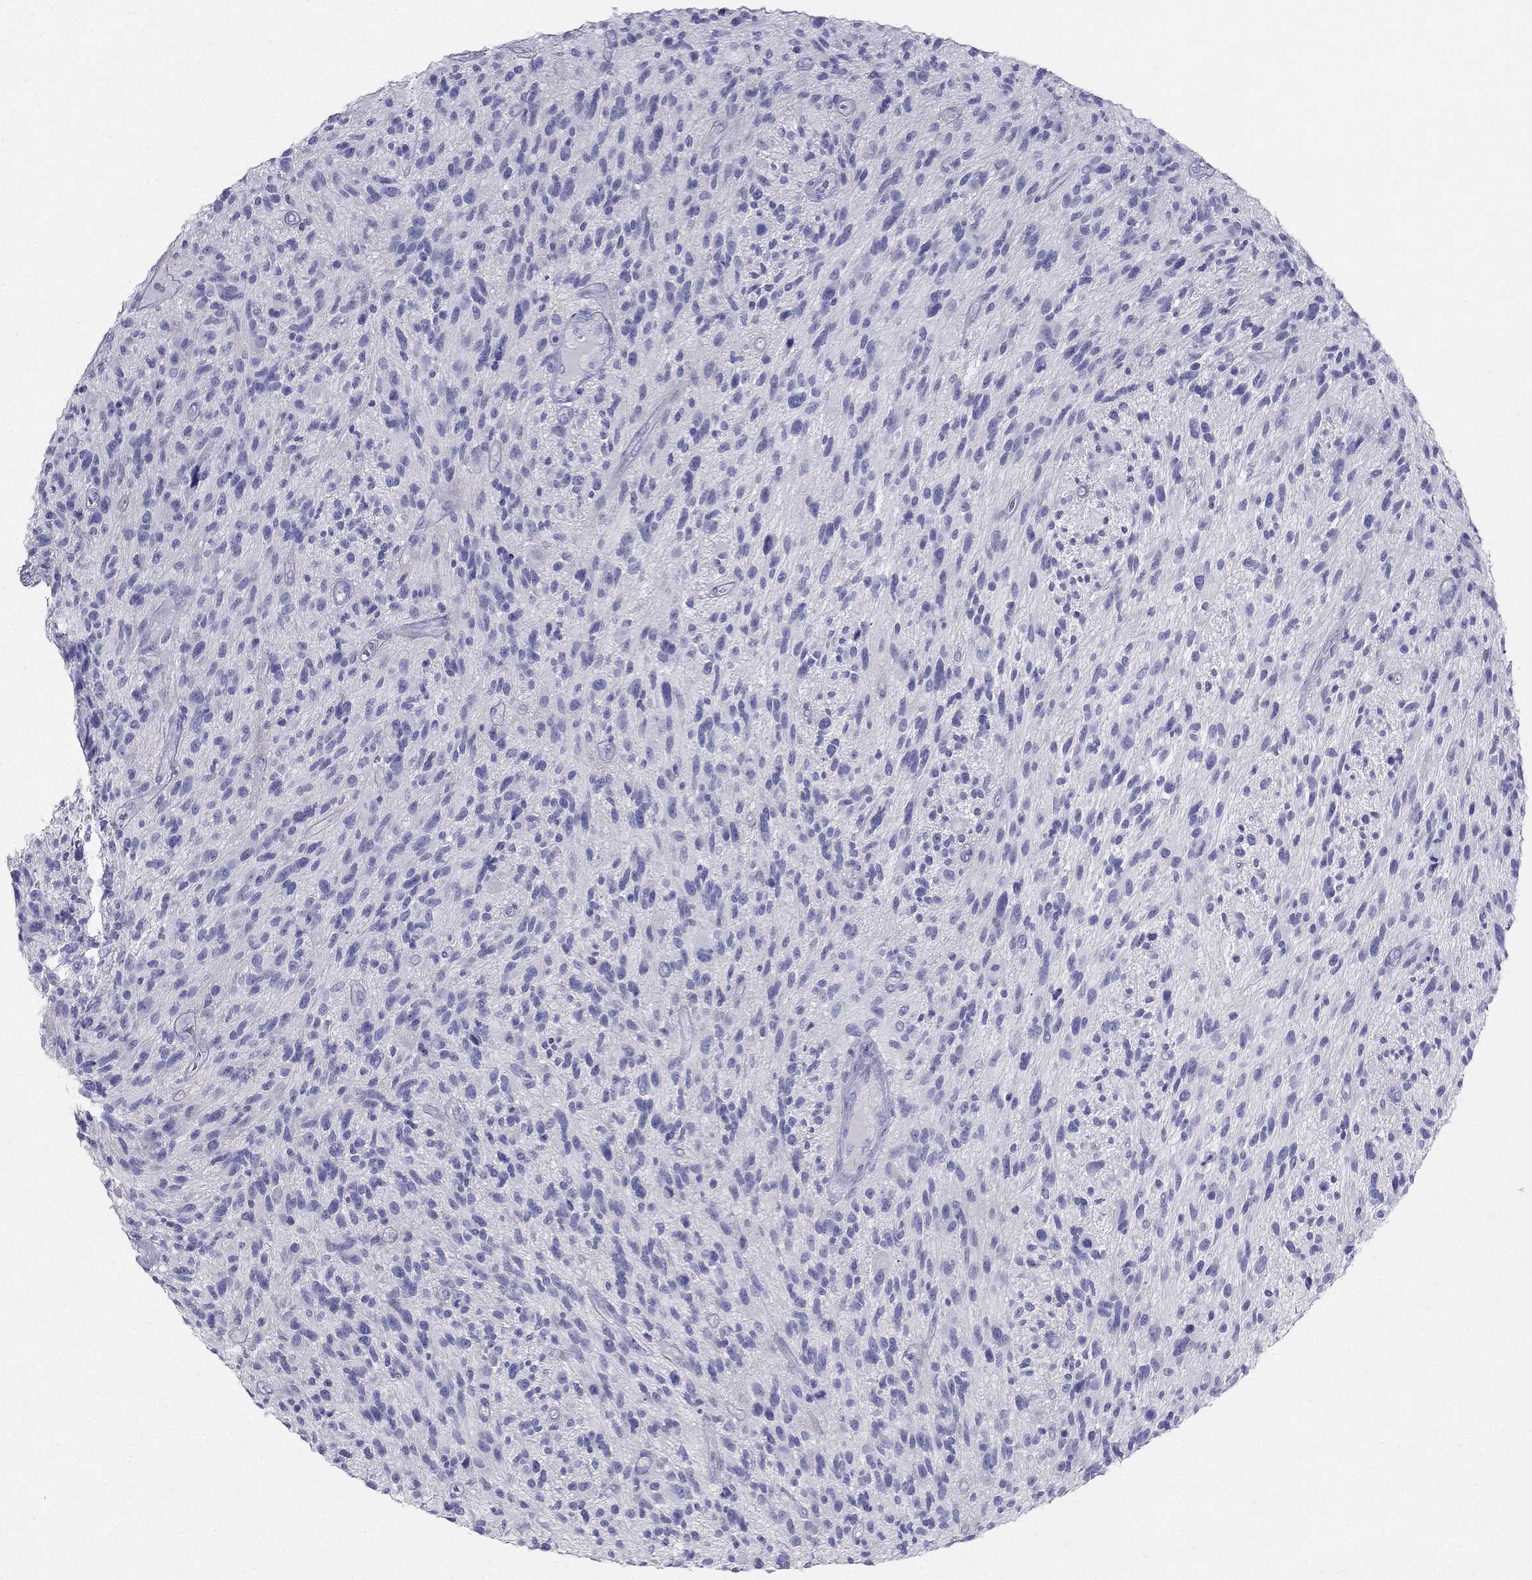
{"staining": {"intensity": "negative", "quantity": "none", "location": "none"}, "tissue": "glioma", "cell_type": "Tumor cells", "image_type": "cancer", "snomed": [{"axis": "morphology", "description": "Glioma, malignant, High grade"}, {"axis": "topography", "description": "Brain"}], "caption": "Tumor cells are negative for protein expression in human glioma.", "gene": "RFLNA", "patient": {"sex": "male", "age": 47}}